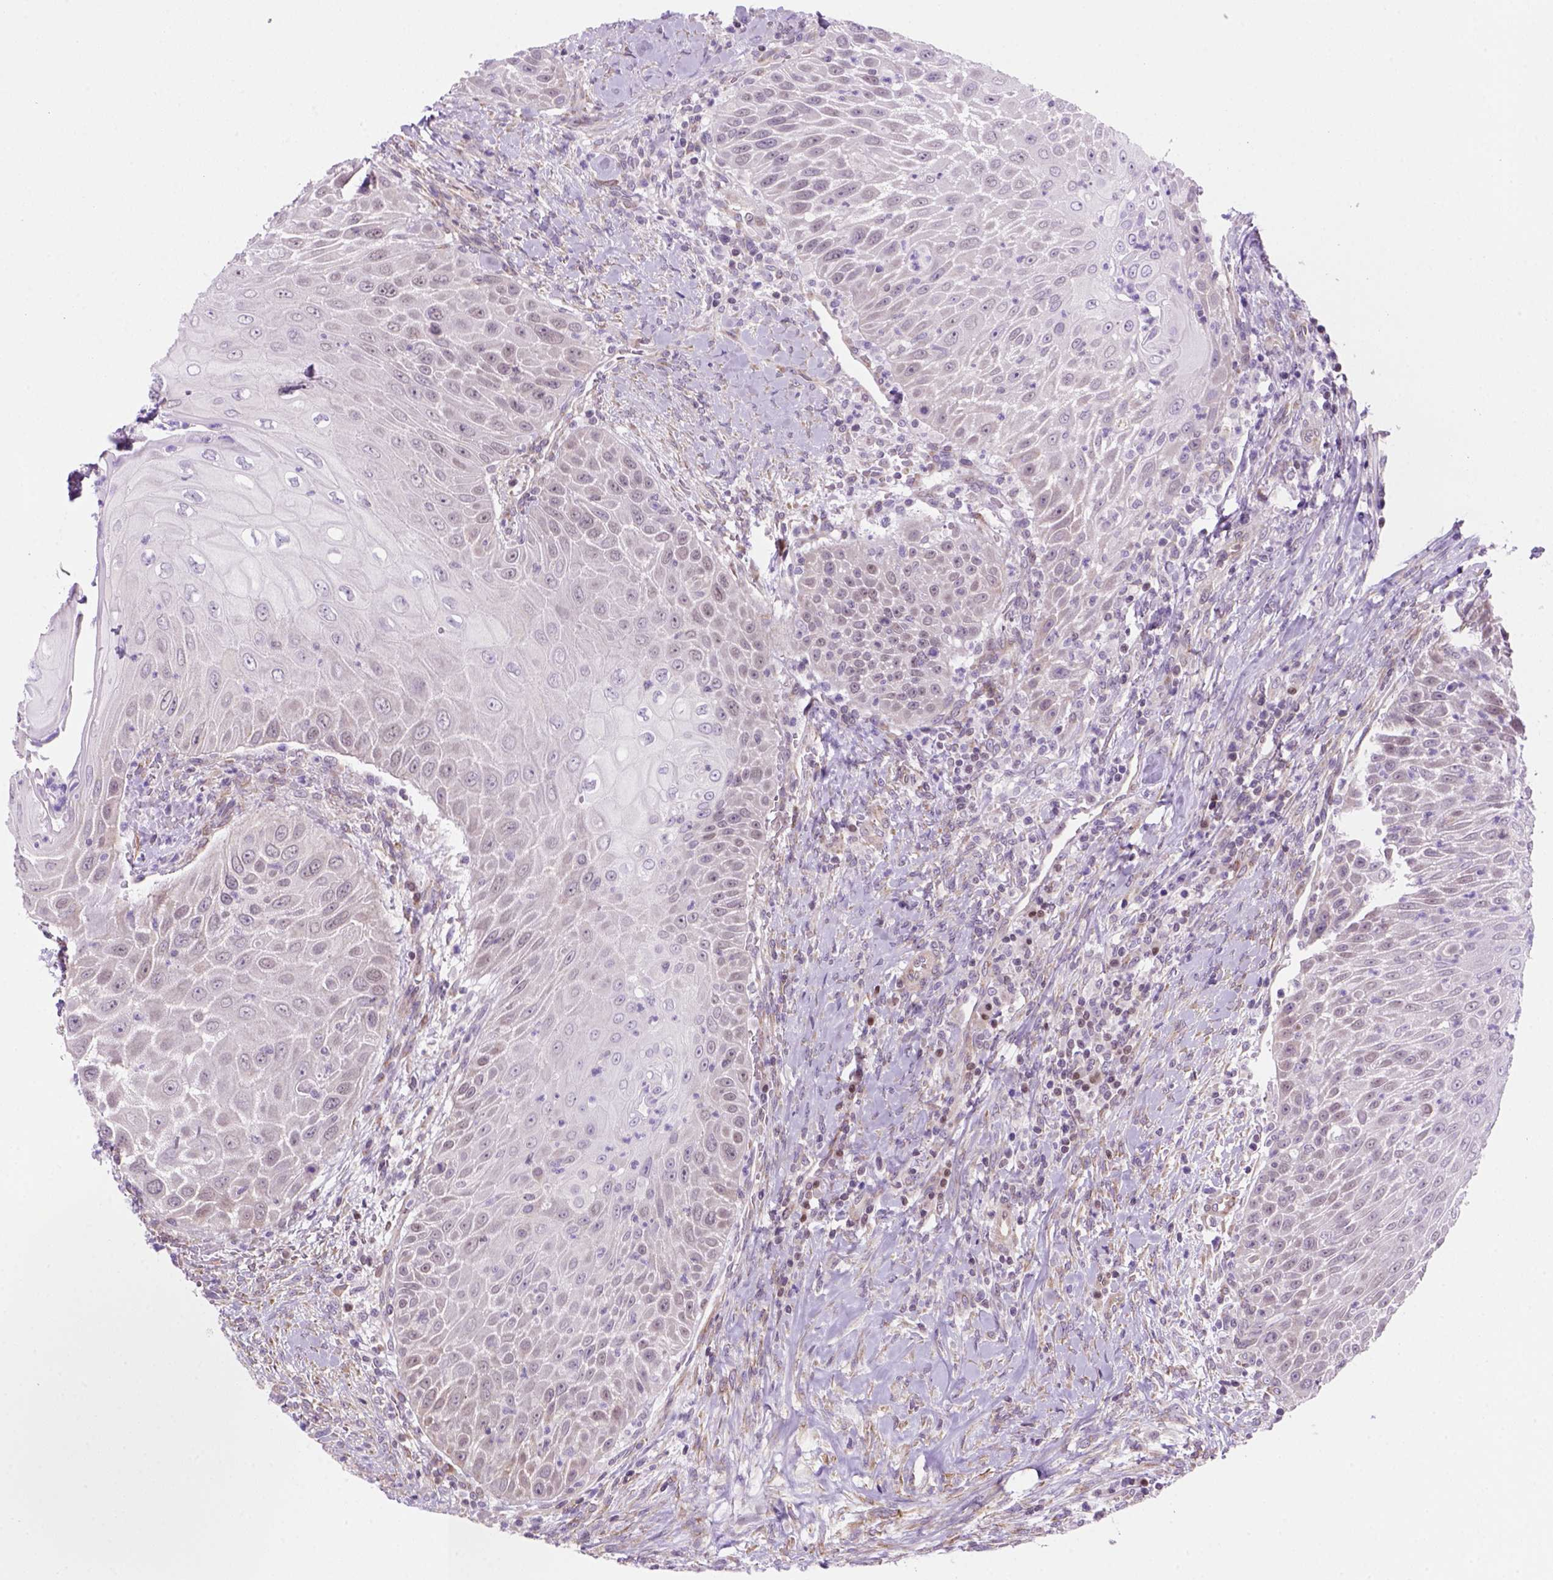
{"staining": {"intensity": "negative", "quantity": "none", "location": "none"}, "tissue": "head and neck cancer", "cell_type": "Tumor cells", "image_type": "cancer", "snomed": [{"axis": "morphology", "description": "Squamous cell carcinoma, NOS"}, {"axis": "topography", "description": "Head-Neck"}], "caption": "Micrograph shows no significant protein staining in tumor cells of head and neck cancer (squamous cell carcinoma). Nuclei are stained in blue.", "gene": "MGMT", "patient": {"sex": "male", "age": 69}}